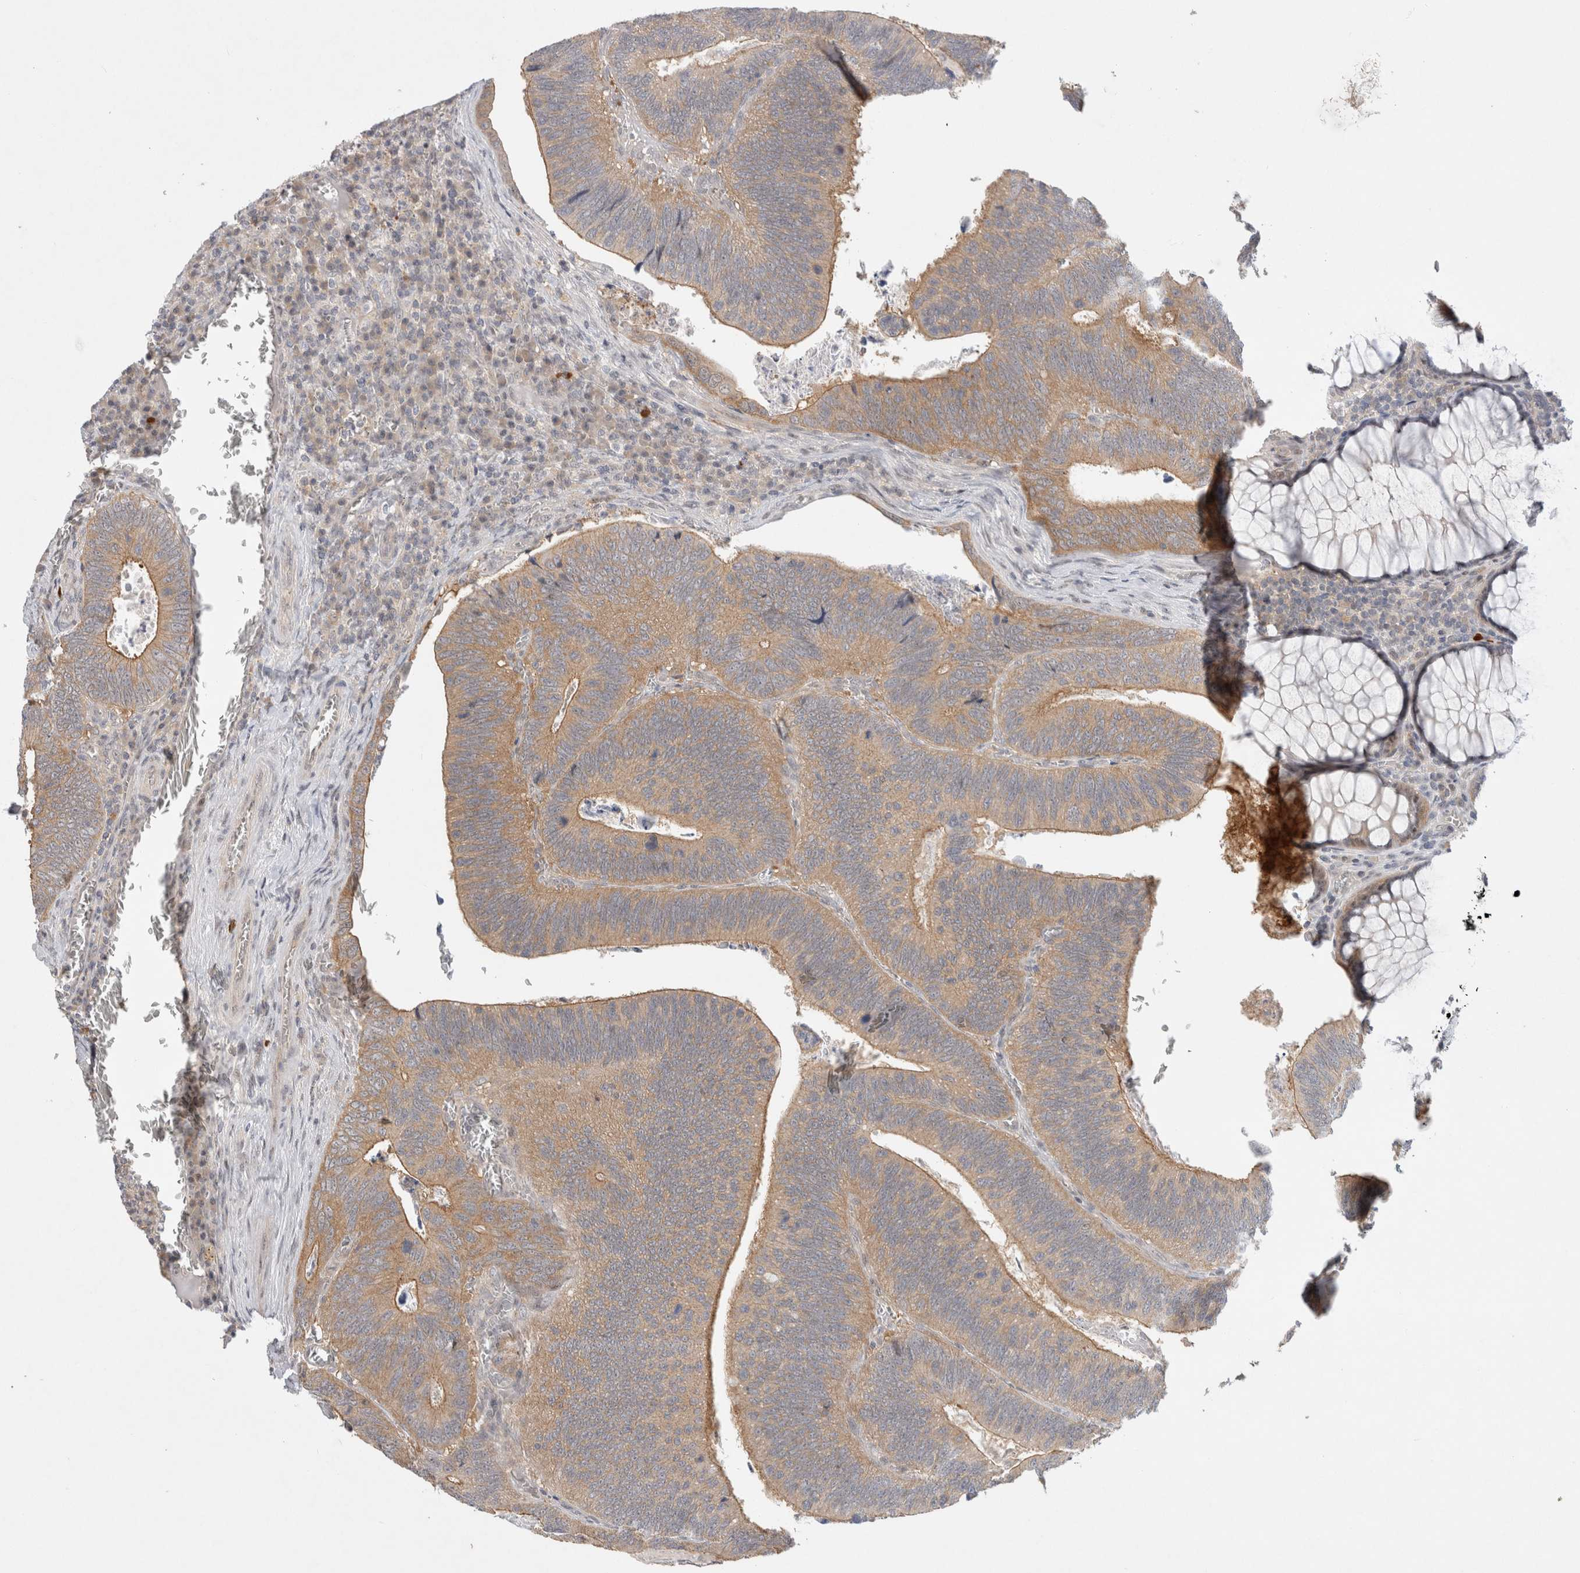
{"staining": {"intensity": "moderate", "quantity": "25%-75%", "location": "cytoplasmic/membranous"}, "tissue": "colorectal cancer", "cell_type": "Tumor cells", "image_type": "cancer", "snomed": [{"axis": "morphology", "description": "Inflammation, NOS"}, {"axis": "morphology", "description": "Adenocarcinoma, NOS"}, {"axis": "topography", "description": "Colon"}], "caption": "A photomicrograph of adenocarcinoma (colorectal) stained for a protein exhibits moderate cytoplasmic/membranous brown staining in tumor cells.", "gene": "CERS3", "patient": {"sex": "male", "age": 72}}